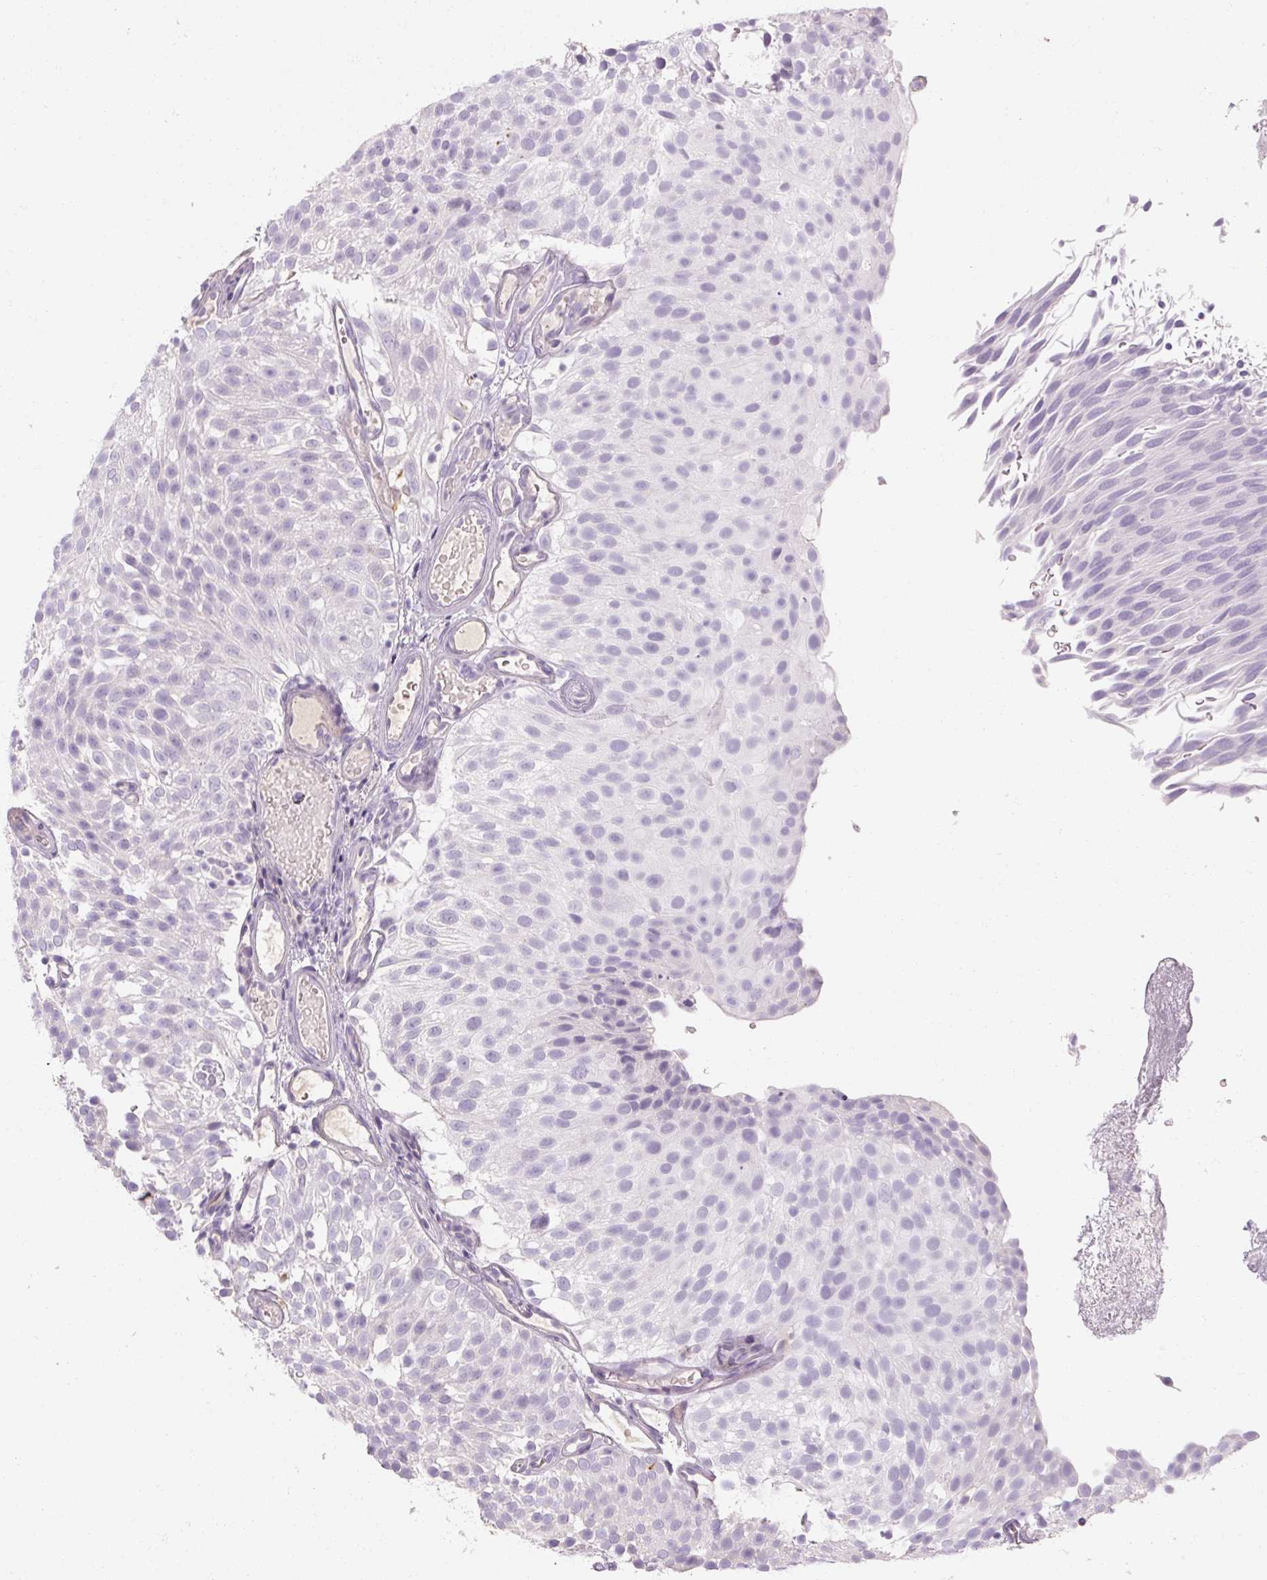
{"staining": {"intensity": "negative", "quantity": "none", "location": "none"}, "tissue": "urothelial cancer", "cell_type": "Tumor cells", "image_type": "cancer", "snomed": [{"axis": "morphology", "description": "Urothelial carcinoma, Low grade"}, {"axis": "topography", "description": "Urinary bladder"}], "caption": "The IHC micrograph has no significant expression in tumor cells of urothelial cancer tissue.", "gene": "NFE2L3", "patient": {"sex": "male", "age": 78}}